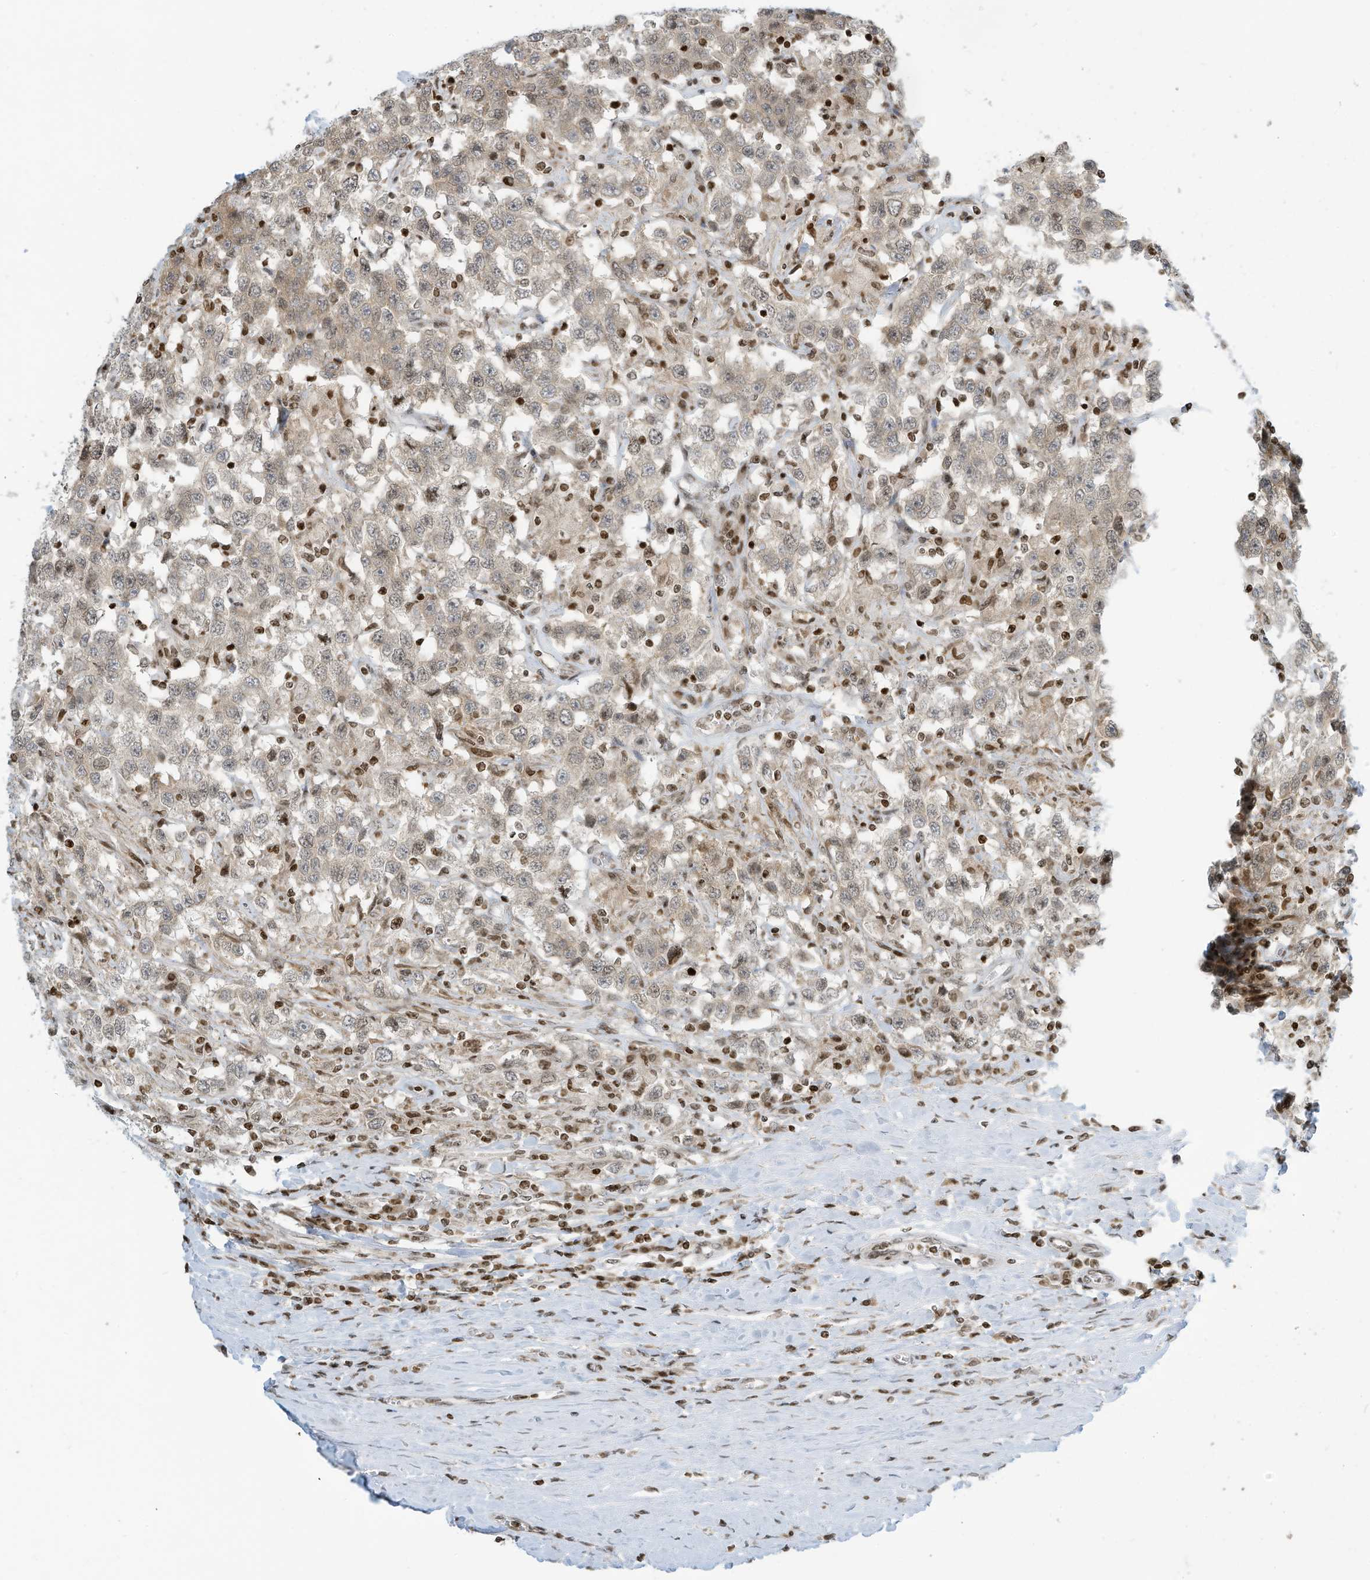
{"staining": {"intensity": "weak", "quantity": "<25%", "location": "cytoplasmic/membranous"}, "tissue": "testis cancer", "cell_type": "Tumor cells", "image_type": "cancer", "snomed": [{"axis": "morphology", "description": "Seminoma, NOS"}, {"axis": "topography", "description": "Testis"}], "caption": "A high-resolution photomicrograph shows immunohistochemistry staining of testis cancer, which demonstrates no significant expression in tumor cells. The staining was performed using DAB (3,3'-diaminobenzidine) to visualize the protein expression in brown, while the nuclei were stained in blue with hematoxylin (Magnification: 20x).", "gene": "ADI1", "patient": {"sex": "male", "age": 41}}